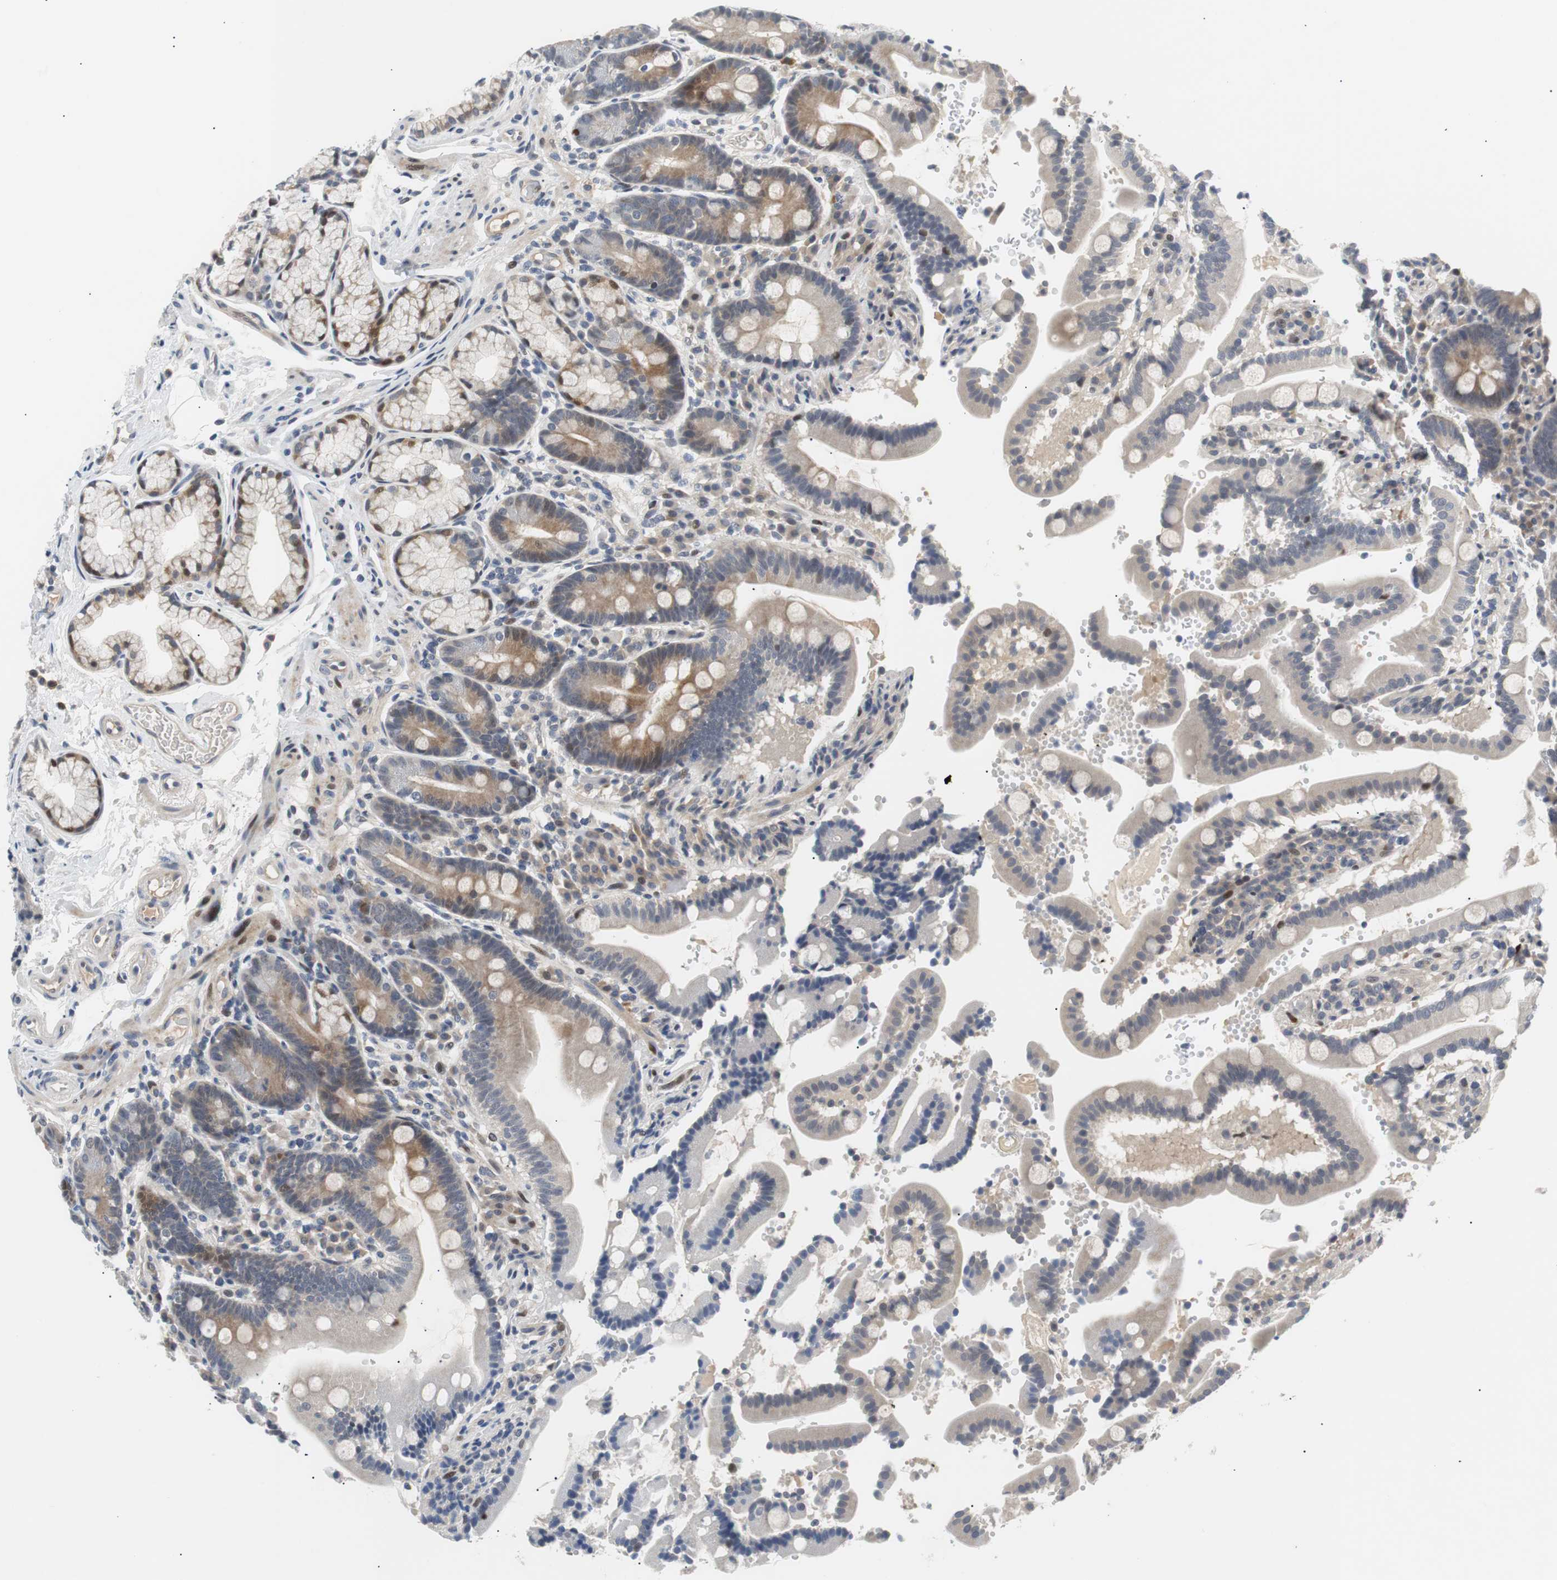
{"staining": {"intensity": "weak", "quantity": "<25%", "location": "cytoplasmic/membranous,nuclear"}, "tissue": "duodenum", "cell_type": "Glandular cells", "image_type": "normal", "snomed": [{"axis": "morphology", "description": "Normal tissue, NOS"}, {"axis": "topography", "description": "Small intestine, NOS"}], "caption": "Immunohistochemical staining of normal human duodenum reveals no significant staining in glandular cells.", "gene": "MAP2K4", "patient": {"sex": "female", "age": 71}}